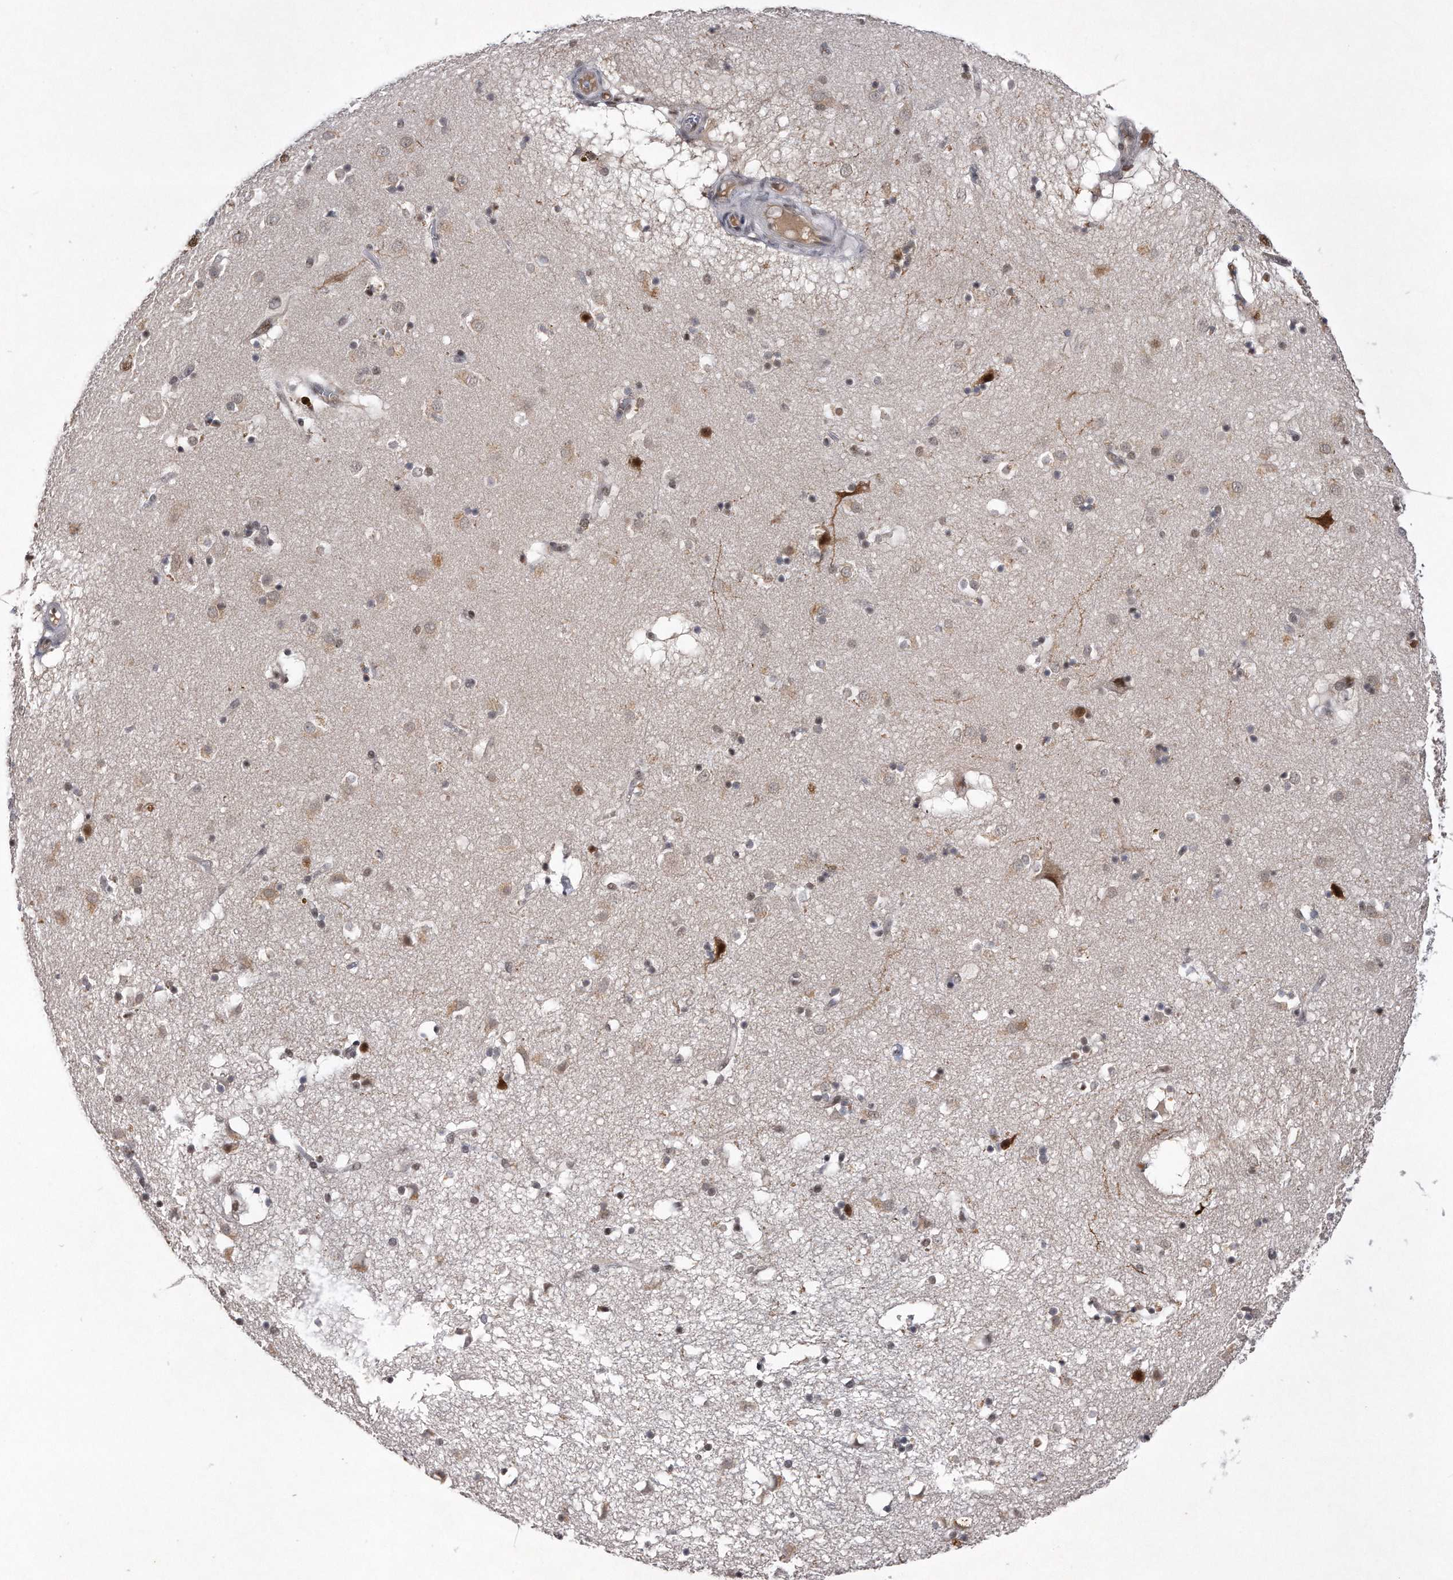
{"staining": {"intensity": "moderate", "quantity": "25%-75%", "location": "nuclear"}, "tissue": "caudate", "cell_type": "Glial cells", "image_type": "normal", "snomed": [{"axis": "morphology", "description": "Normal tissue, NOS"}, {"axis": "topography", "description": "Lateral ventricle wall"}], "caption": "Caudate was stained to show a protein in brown. There is medium levels of moderate nuclear staining in about 25%-75% of glial cells.", "gene": "VIRMA", "patient": {"sex": "male", "age": 70}}